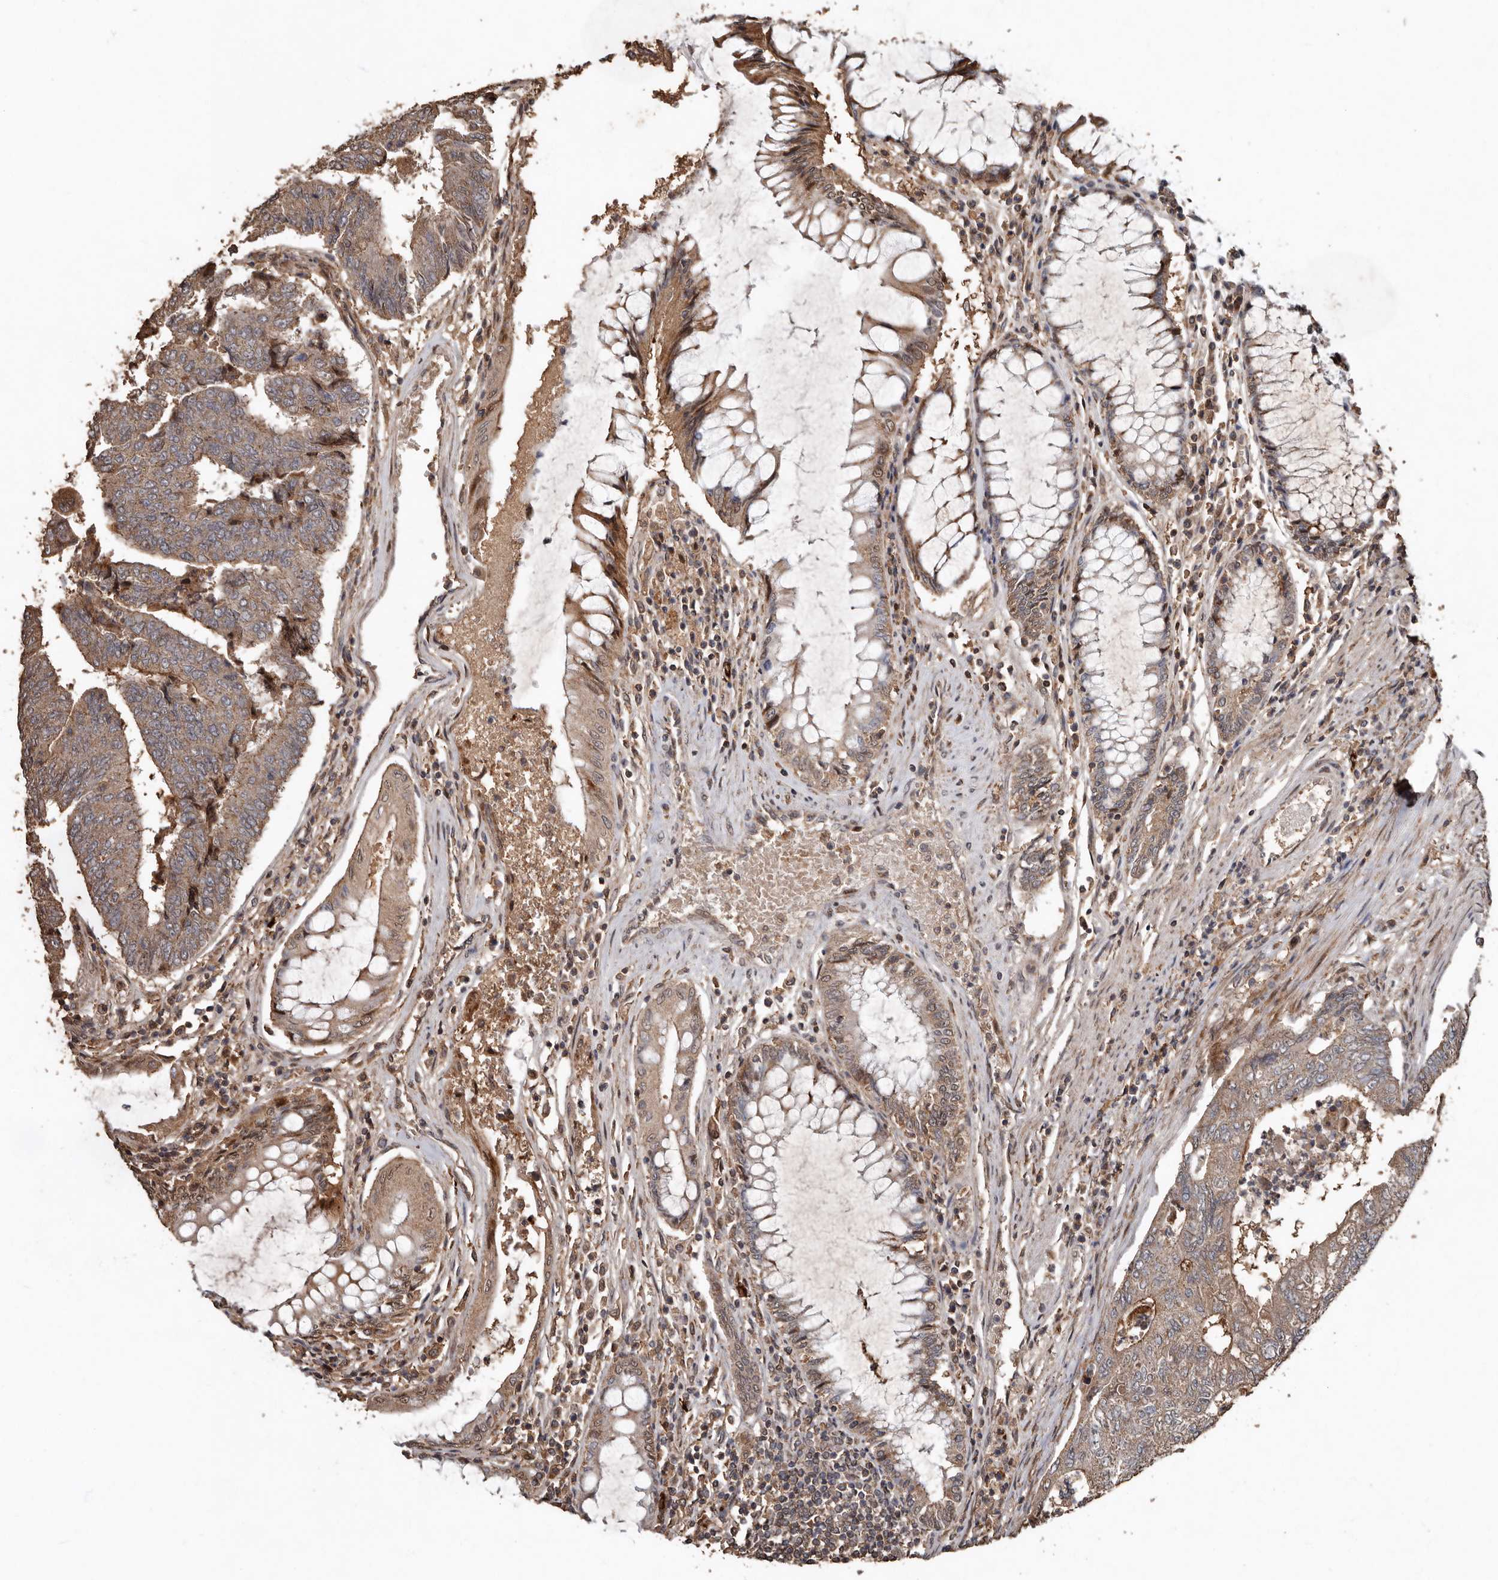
{"staining": {"intensity": "weak", "quantity": ">75%", "location": "cytoplasmic/membranous"}, "tissue": "colorectal cancer", "cell_type": "Tumor cells", "image_type": "cancer", "snomed": [{"axis": "morphology", "description": "Adenocarcinoma, NOS"}, {"axis": "topography", "description": "Colon"}], "caption": "Weak cytoplasmic/membranous protein staining is present in approximately >75% of tumor cells in colorectal cancer.", "gene": "RANBP17", "patient": {"sex": "female", "age": 67}}